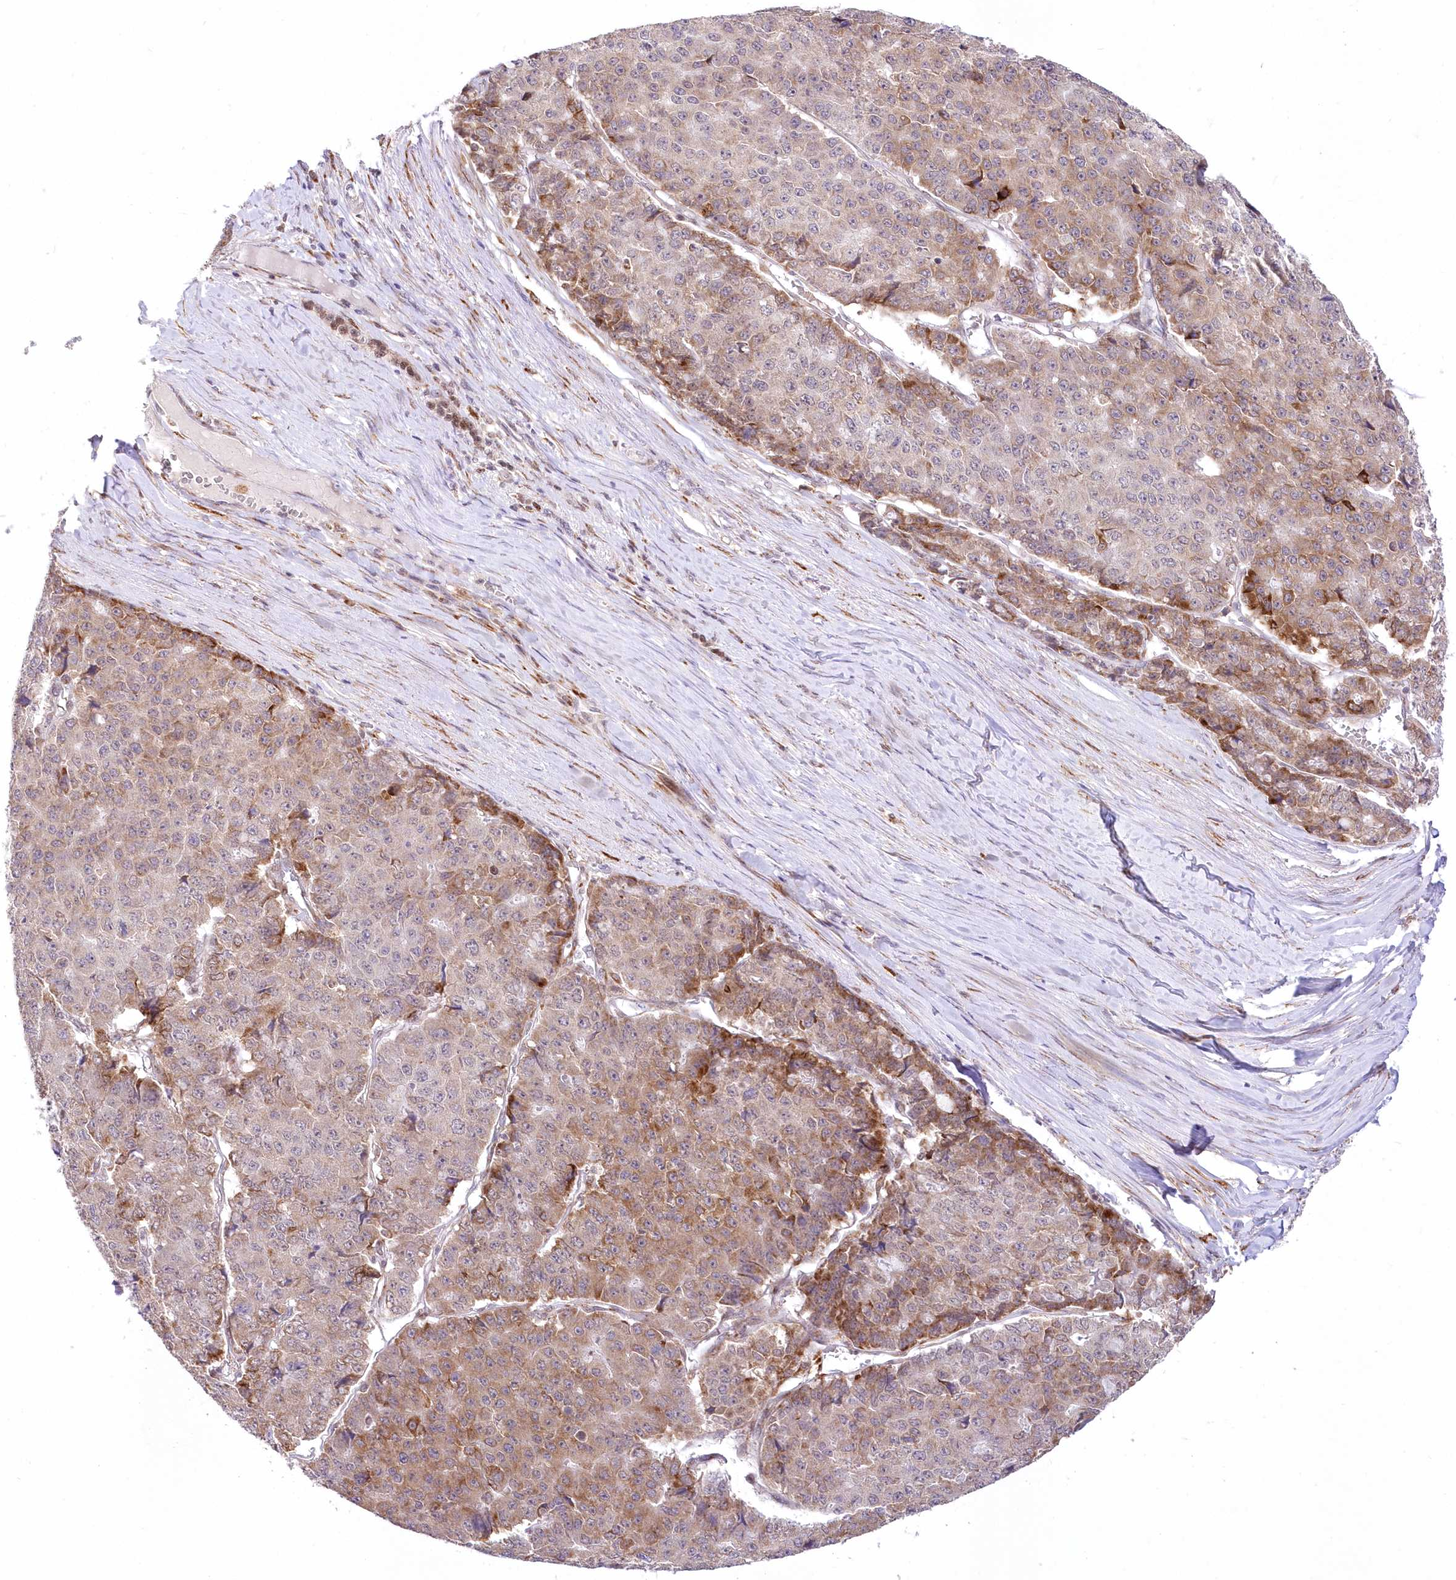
{"staining": {"intensity": "moderate", "quantity": "25%-75%", "location": "cytoplasmic/membranous"}, "tissue": "pancreatic cancer", "cell_type": "Tumor cells", "image_type": "cancer", "snomed": [{"axis": "morphology", "description": "Adenocarcinoma, NOS"}, {"axis": "topography", "description": "Pancreas"}], "caption": "Immunohistochemistry photomicrograph of pancreatic cancer (adenocarcinoma) stained for a protein (brown), which reveals medium levels of moderate cytoplasmic/membranous staining in about 25%-75% of tumor cells.", "gene": "LDB1", "patient": {"sex": "male", "age": 50}}